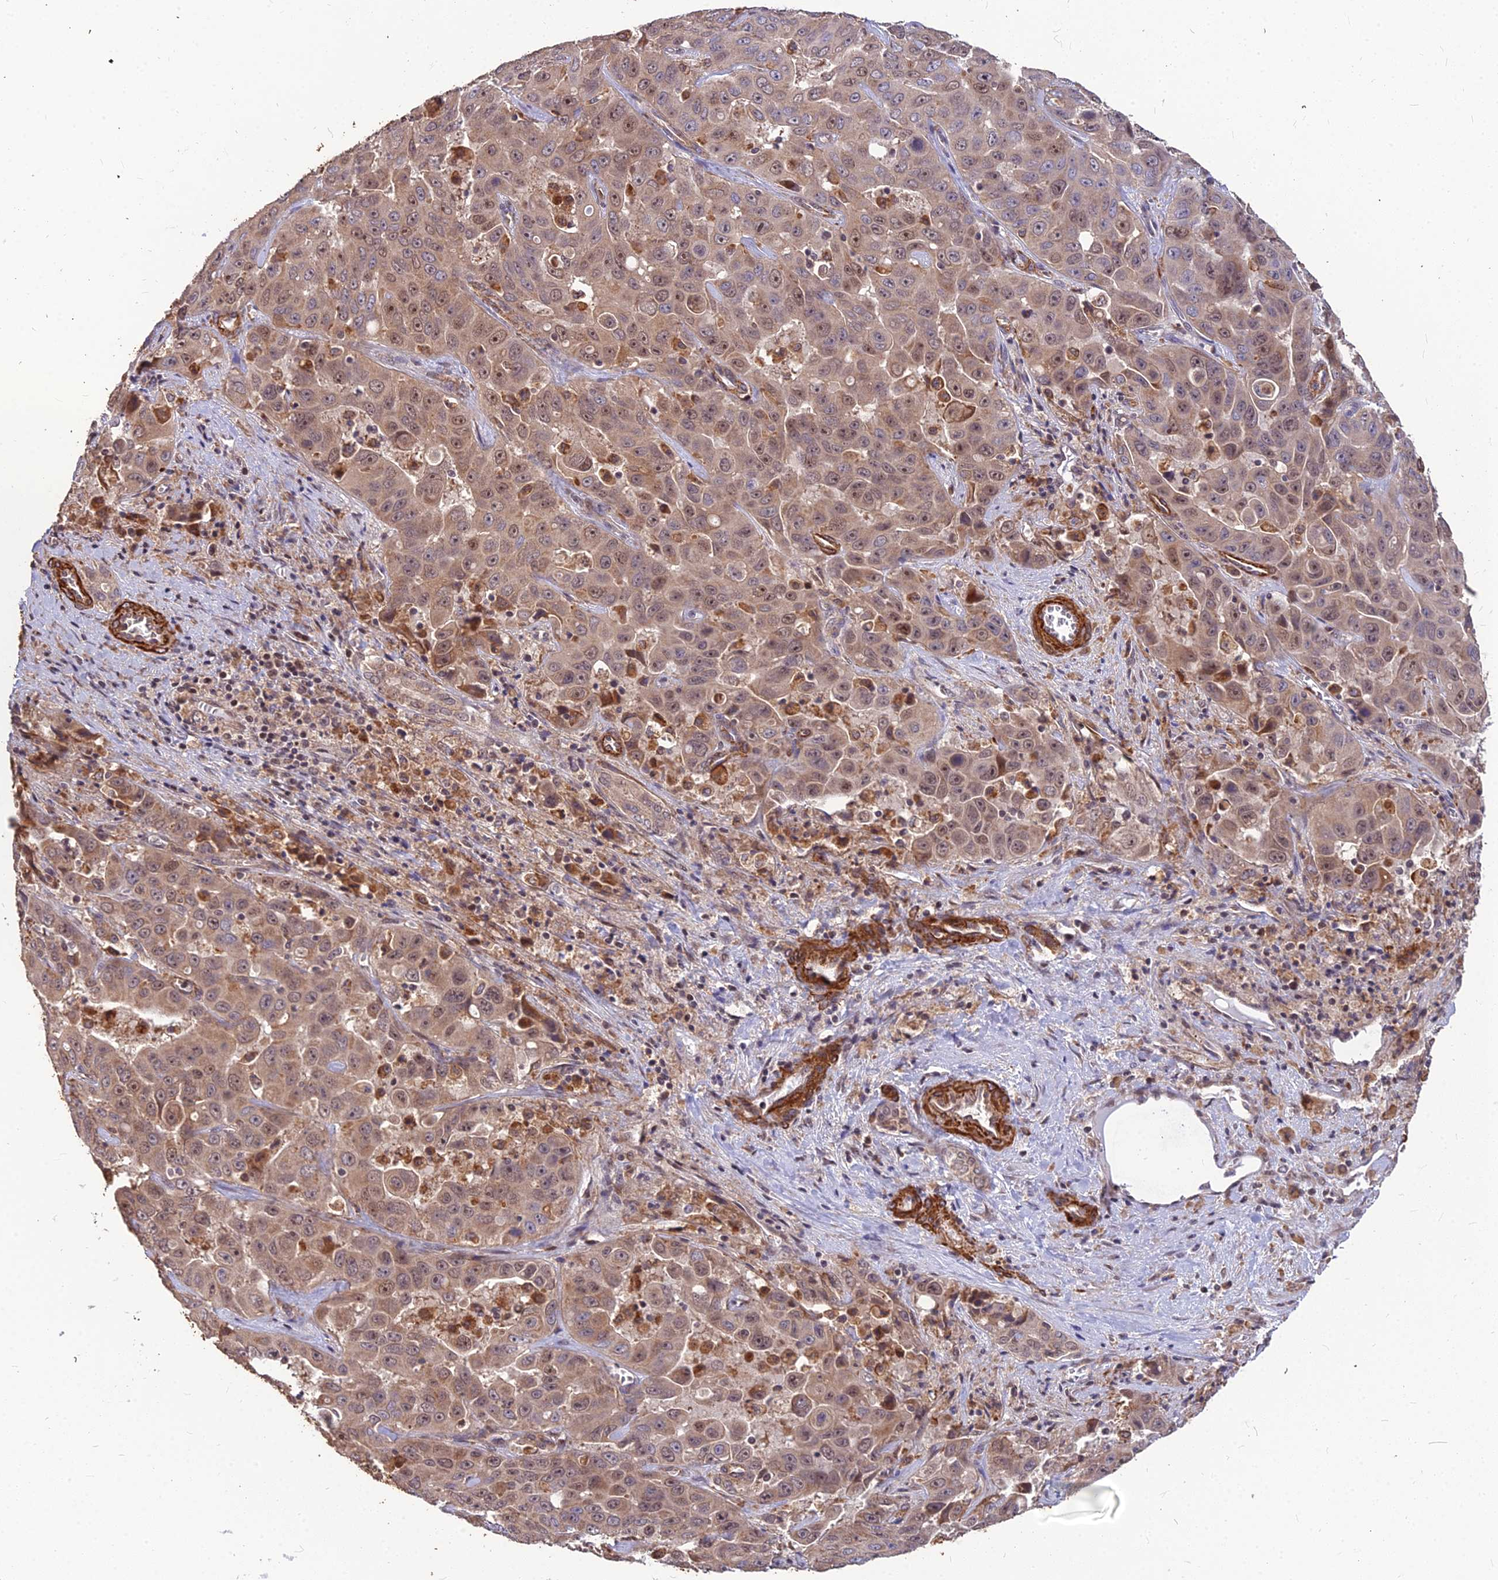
{"staining": {"intensity": "weak", "quantity": ">75%", "location": "cytoplasmic/membranous,nuclear"}, "tissue": "liver cancer", "cell_type": "Tumor cells", "image_type": "cancer", "snomed": [{"axis": "morphology", "description": "Cholangiocarcinoma"}, {"axis": "topography", "description": "Liver"}], "caption": "About >75% of tumor cells in human cholangiocarcinoma (liver) exhibit weak cytoplasmic/membranous and nuclear protein positivity as visualized by brown immunohistochemical staining.", "gene": "LEKR1", "patient": {"sex": "female", "age": 52}}